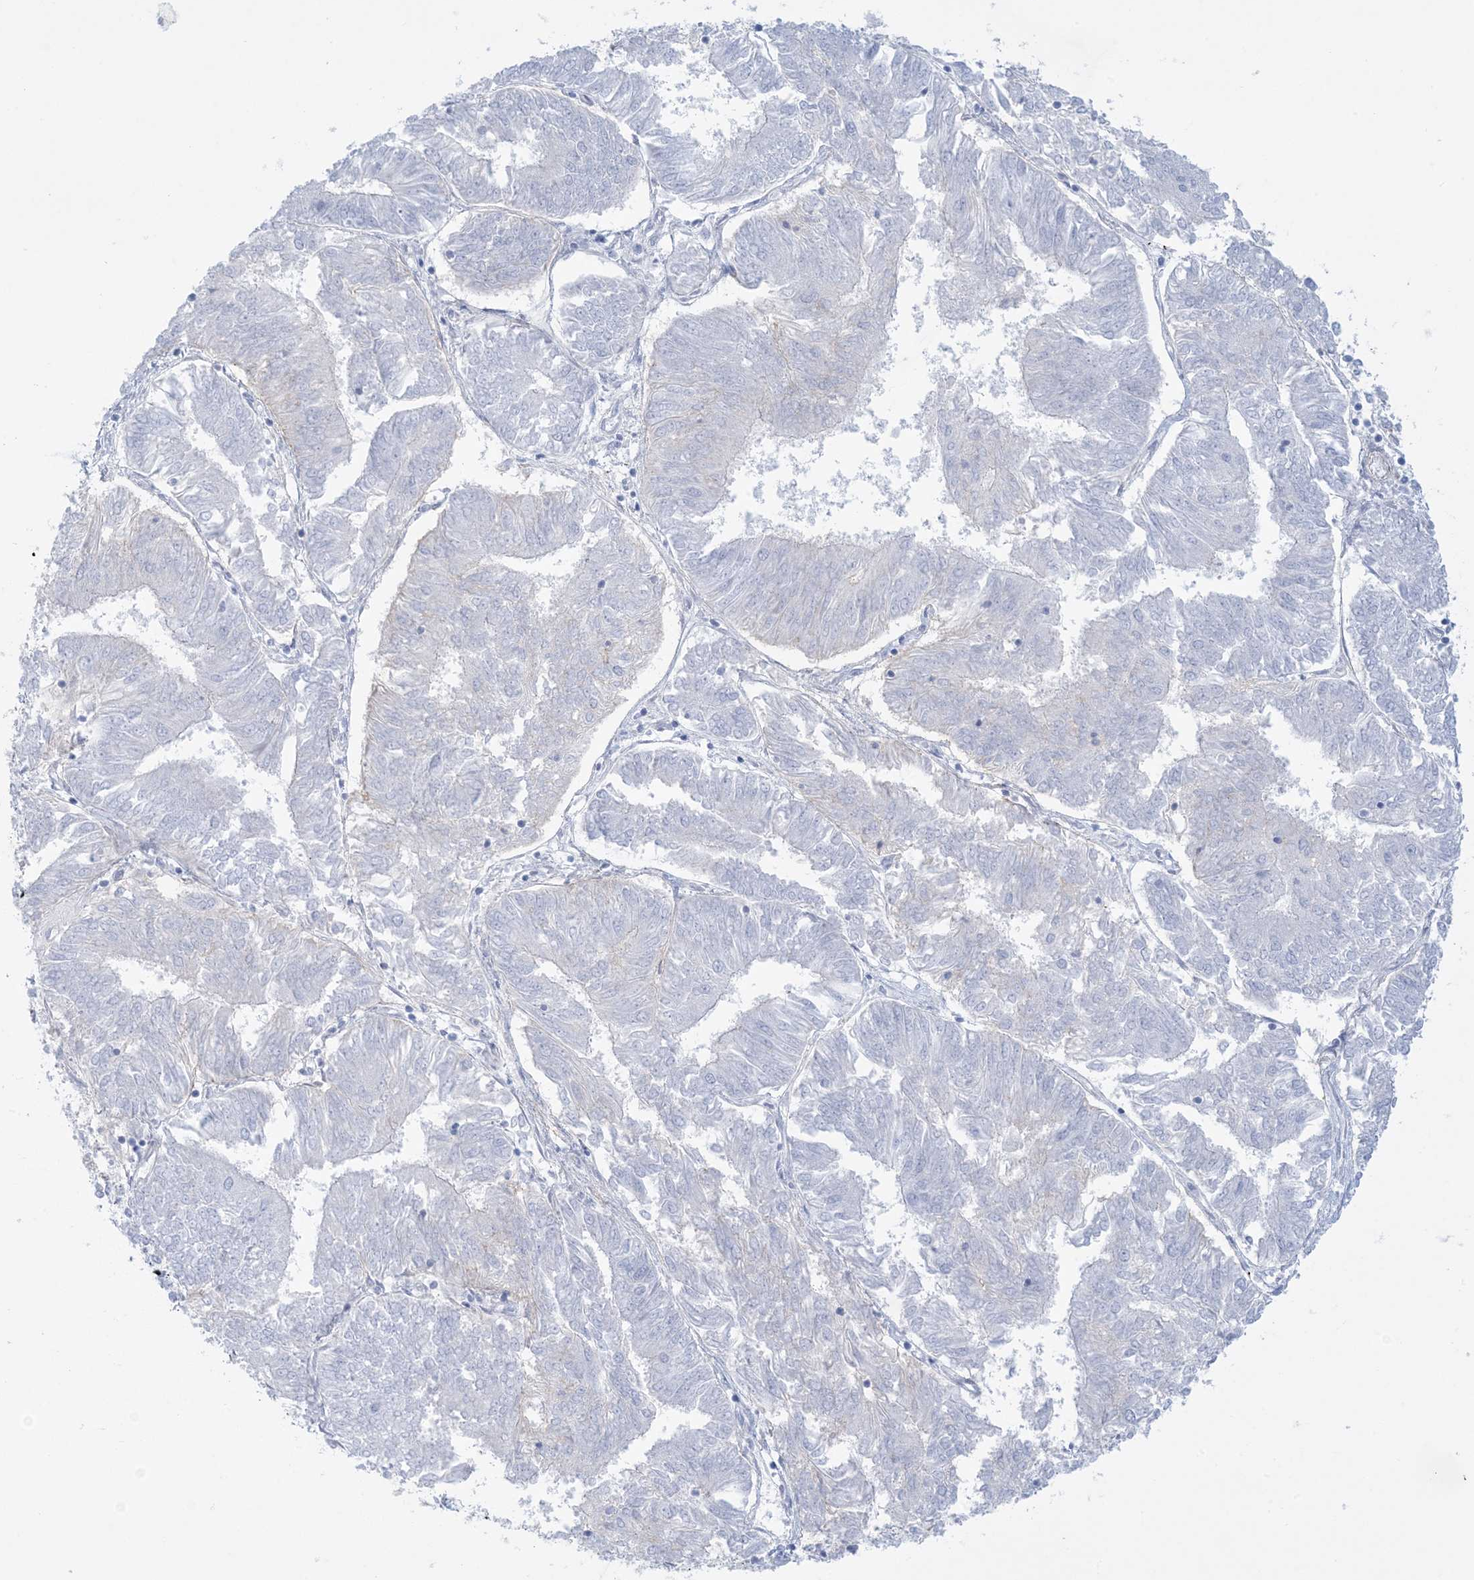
{"staining": {"intensity": "negative", "quantity": "none", "location": "none"}, "tissue": "endometrial cancer", "cell_type": "Tumor cells", "image_type": "cancer", "snomed": [{"axis": "morphology", "description": "Adenocarcinoma, NOS"}, {"axis": "topography", "description": "Endometrium"}], "caption": "Image shows no significant protein expression in tumor cells of endometrial cancer (adenocarcinoma).", "gene": "AGXT", "patient": {"sex": "female", "age": 58}}